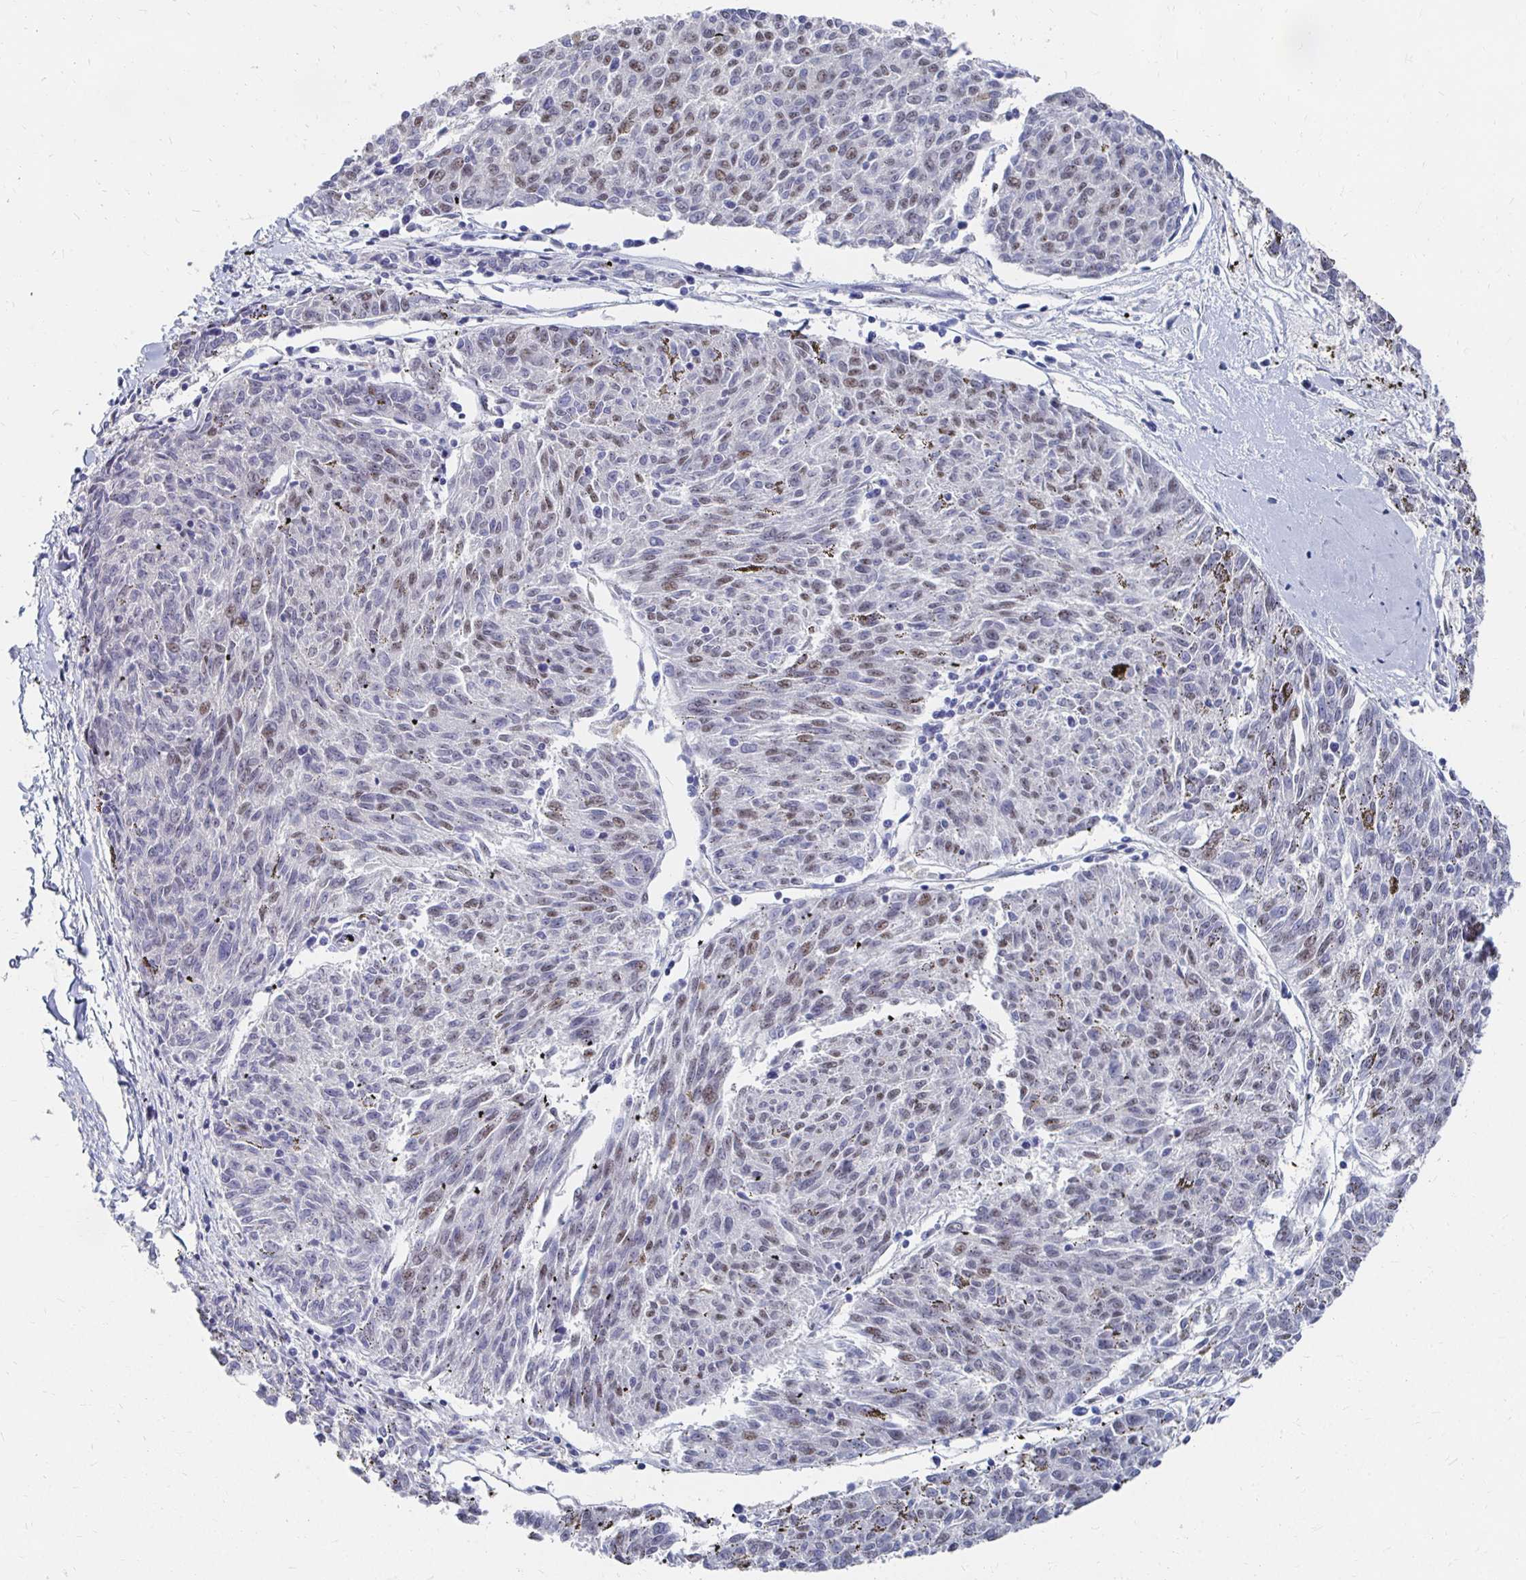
{"staining": {"intensity": "moderate", "quantity": "25%-75%", "location": "nuclear"}, "tissue": "melanoma", "cell_type": "Tumor cells", "image_type": "cancer", "snomed": [{"axis": "morphology", "description": "Malignant melanoma, NOS"}, {"axis": "topography", "description": "Skin"}], "caption": "A micrograph of human melanoma stained for a protein shows moderate nuclear brown staining in tumor cells.", "gene": "CLIC3", "patient": {"sex": "female", "age": 72}}